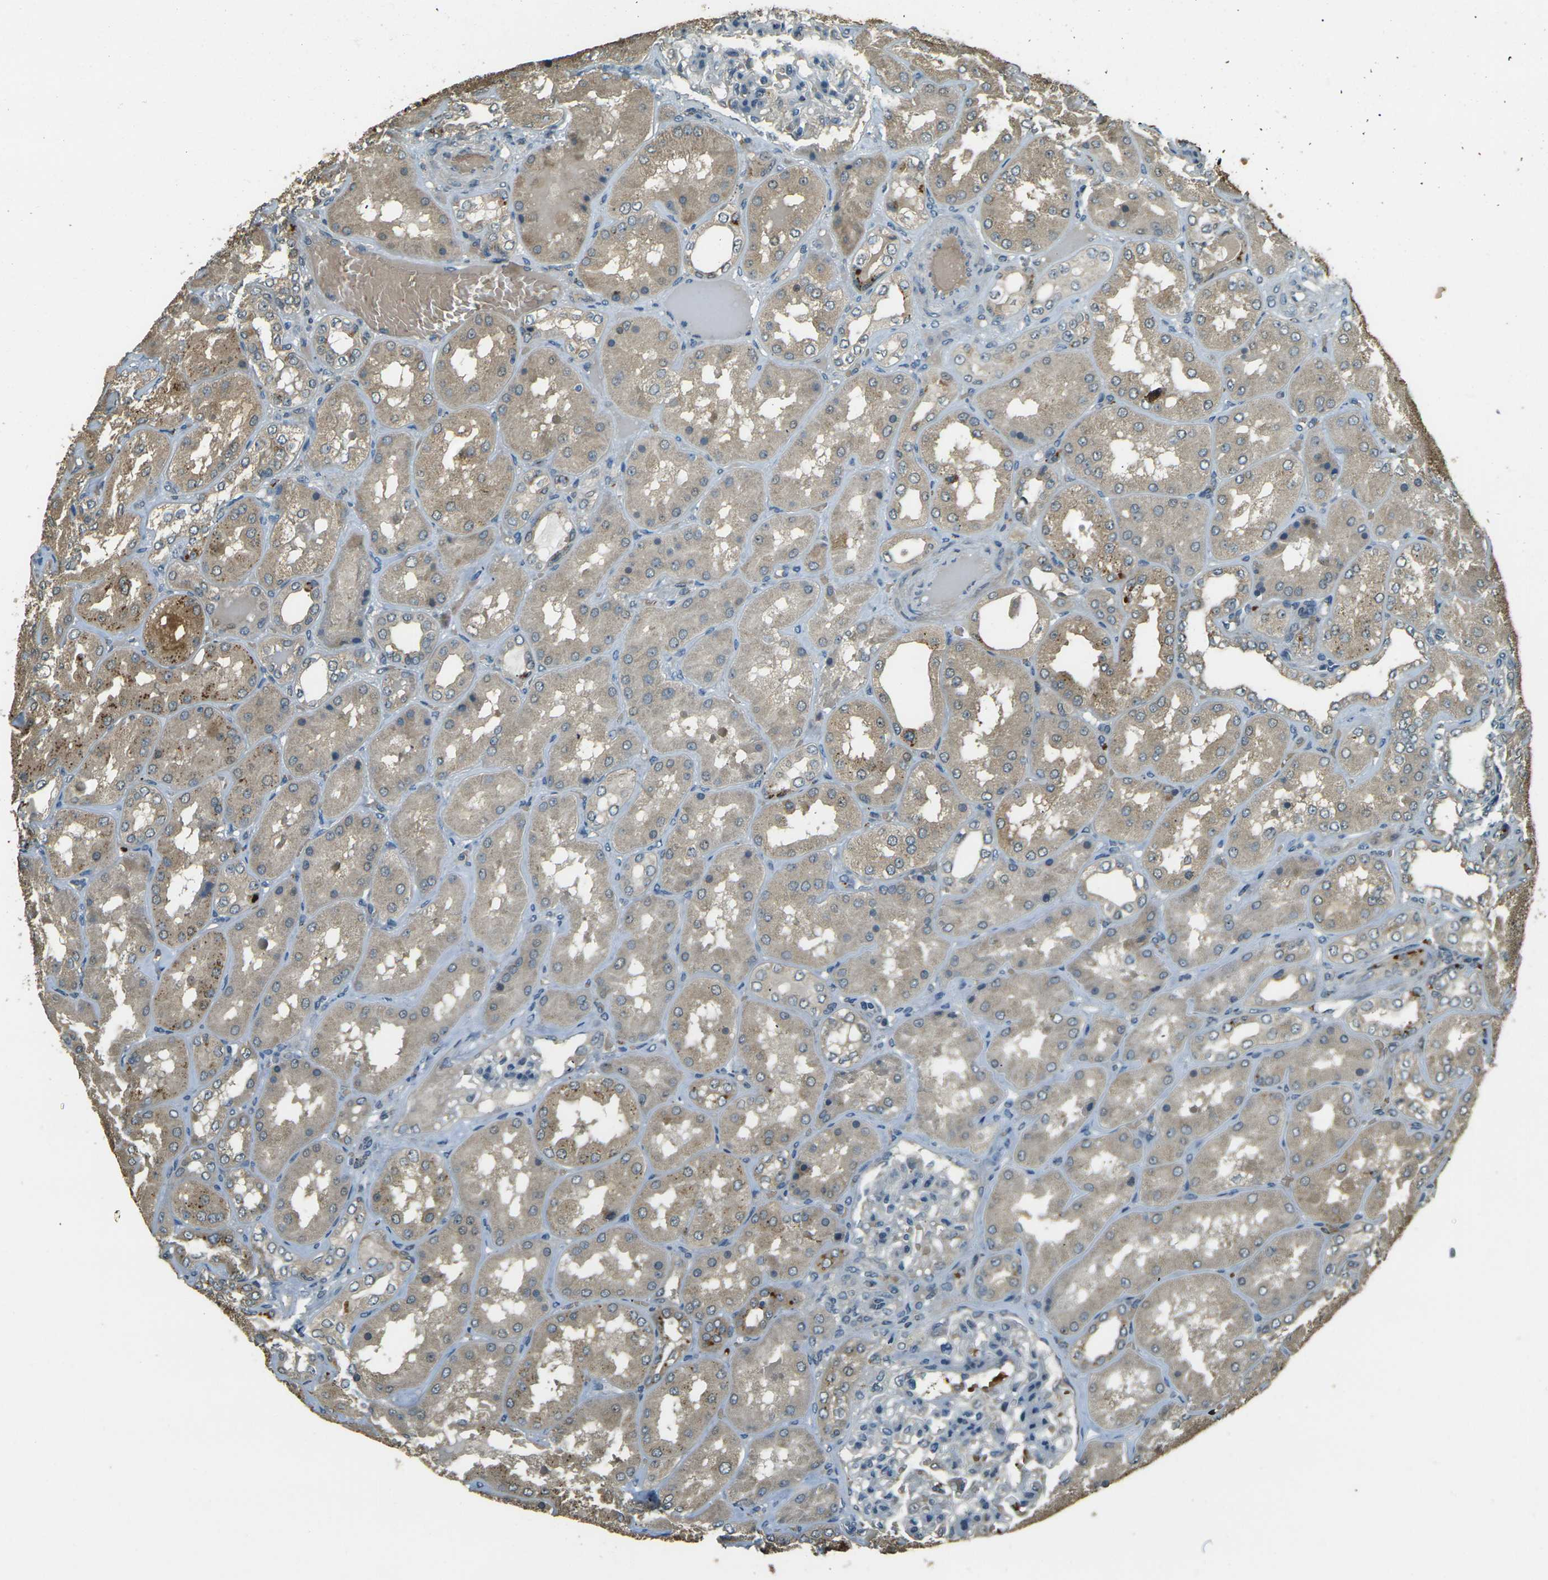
{"staining": {"intensity": "negative", "quantity": "none", "location": "none"}, "tissue": "kidney", "cell_type": "Cells in glomeruli", "image_type": "normal", "snomed": [{"axis": "morphology", "description": "Normal tissue, NOS"}, {"axis": "topography", "description": "Kidney"}], "caption": "DAB immunohistochemical staining of benign kidney displays no significant positivity in cells in glomeruli.", "gene": "TOR1A", "patient": {"sex": "female", "age": 56}}